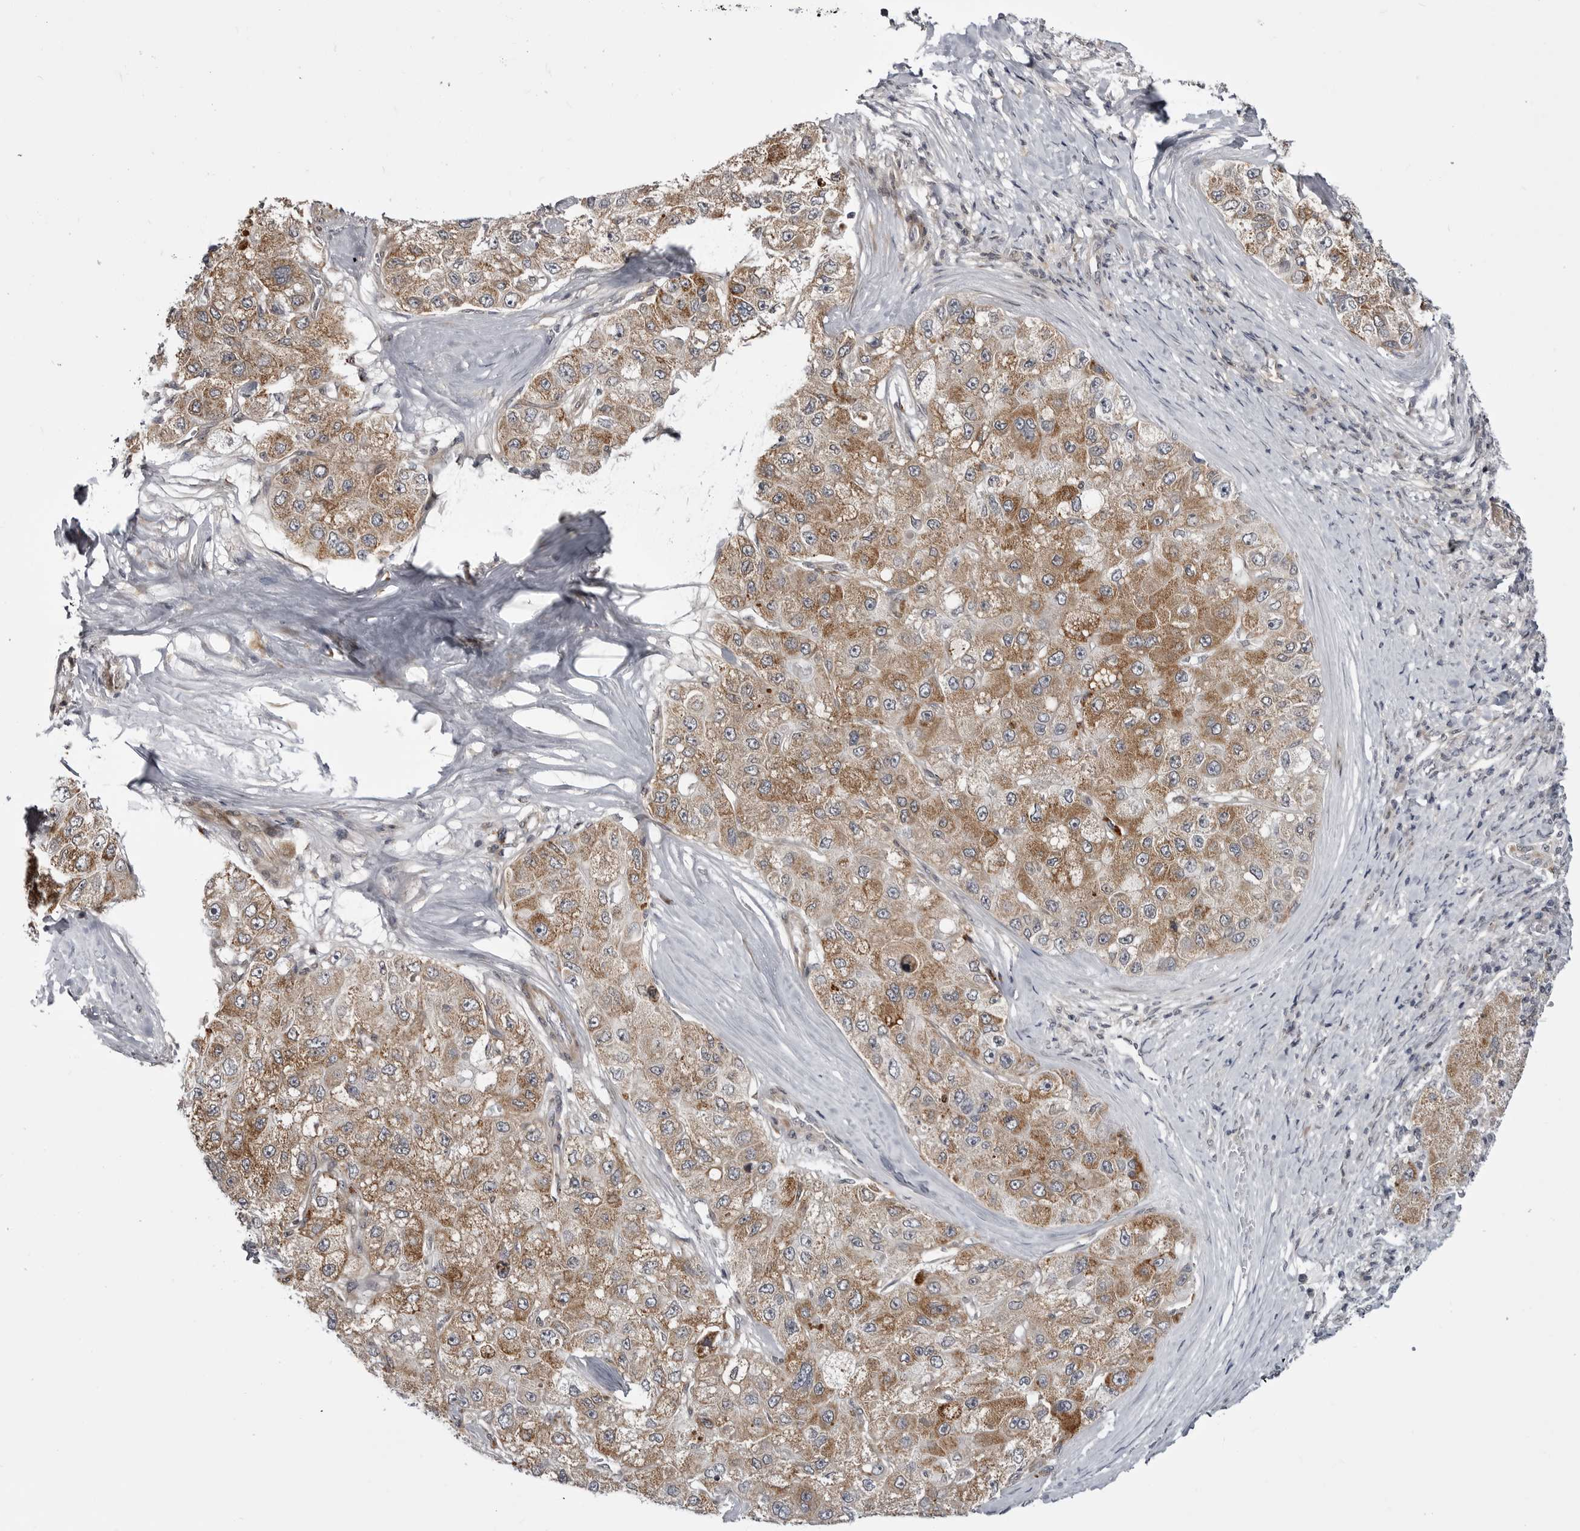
{"staining": {"intensity": "strong", "quantity": ">75%", "location": "cytoplasmic/membranous"}, "tissue": "liver cancer", "cell_type": "Tumor cells", "image_type": "cancer", "snomed": [{"axis": "morphology", "description": "Carcinoma, Hepatocellular, NOS"}, {"axis": "topography", "description": "Liver"}], "caption": "Immunohistochemistry of liver hepatocellular carcinoma displays high levels of strong cytoplasmic/membranous positivity in approximately >75% of tumor cells. Using DAB (brown) and hematoxylin (blue) stains, captured at high magnification using brightfield microscopy.", "gene": "CCDC18", "patient": {"sex": "male", "age": 80}}